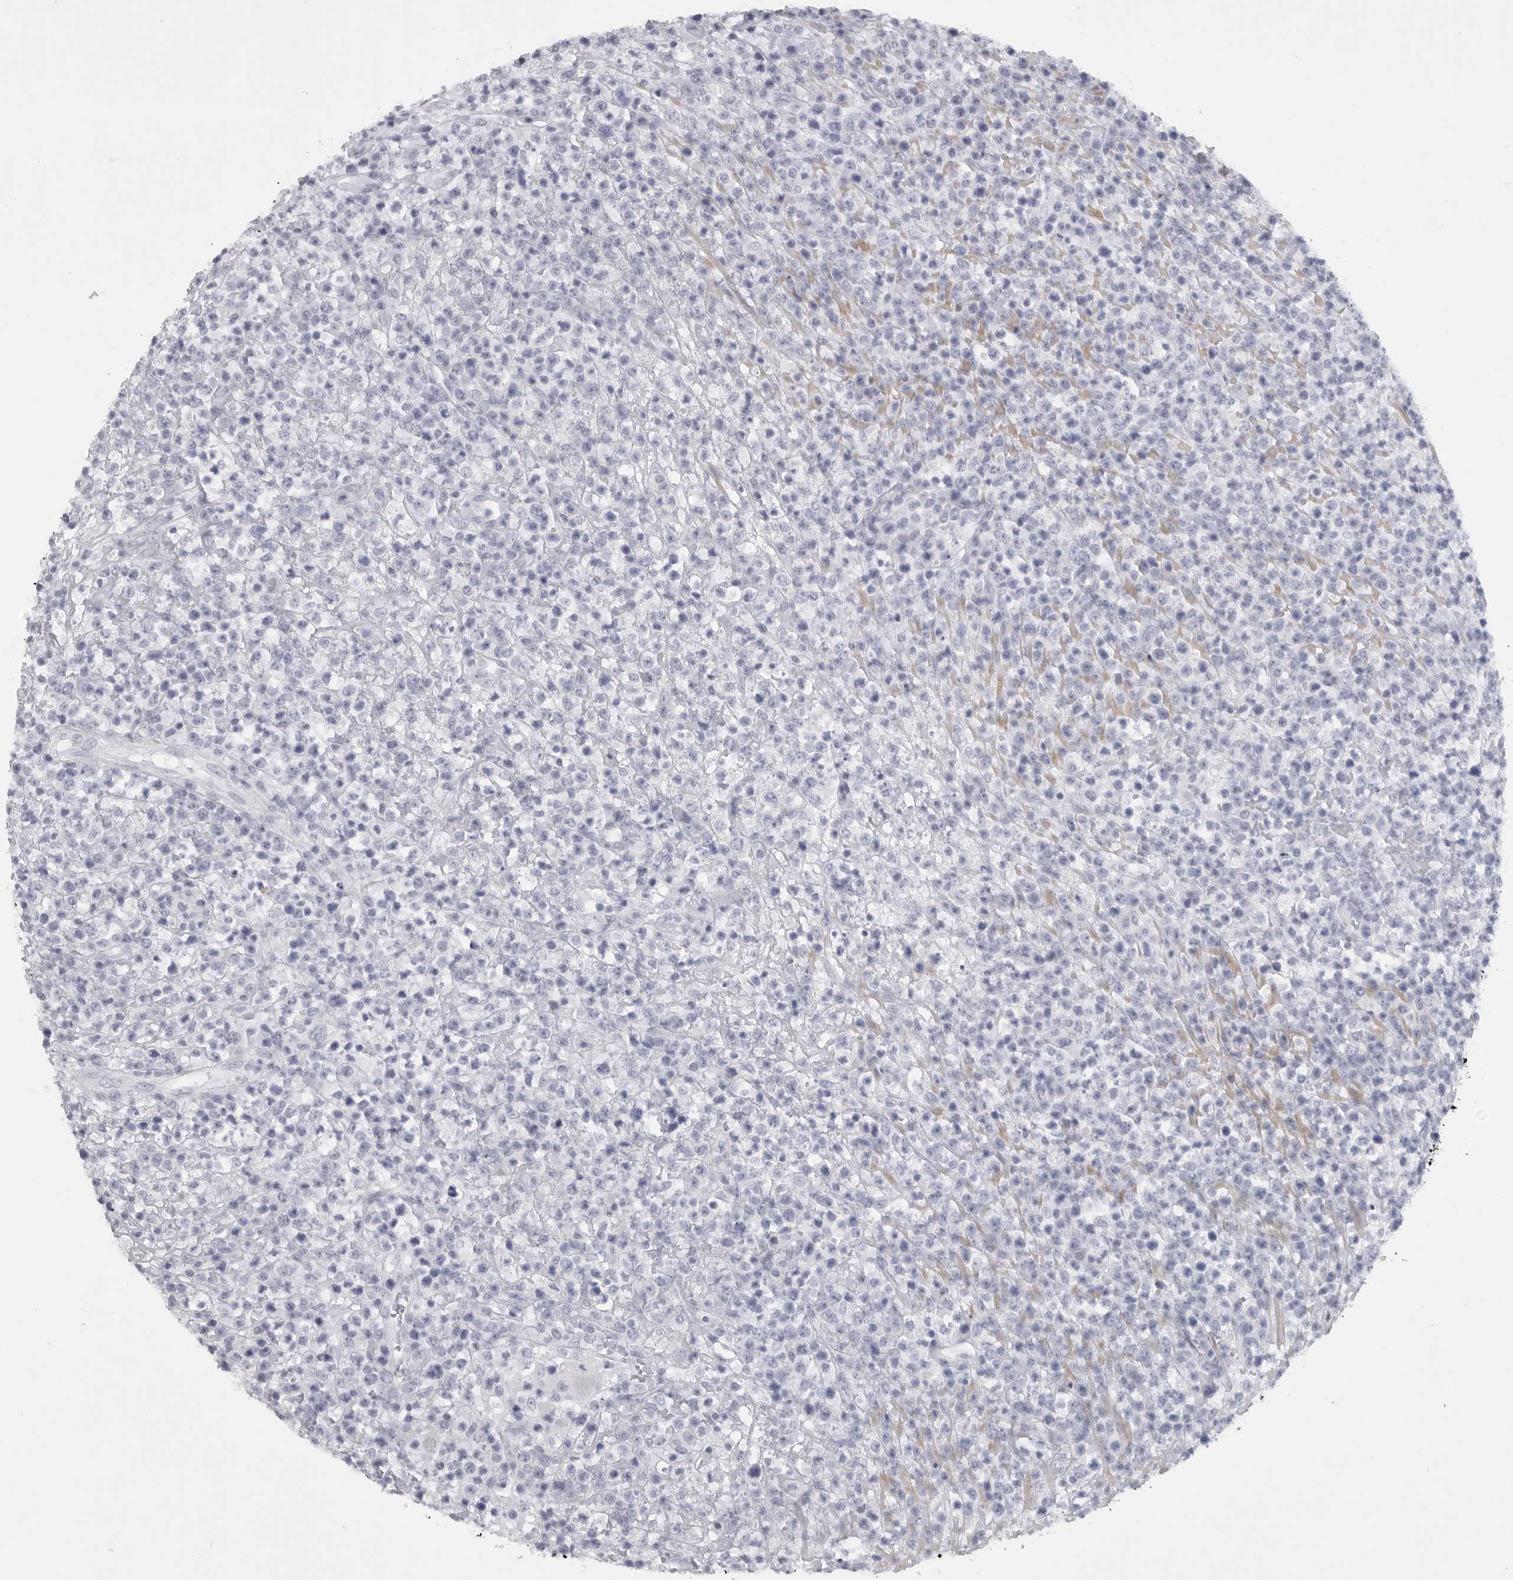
{"staining": {"intensity": "negative", "quantity": "none", "location": "none"}, "tissue": "lymphoma", "cell_type": "Tumor cells", "image_type": "cancer", "snomed": [{"axis": "morphology", "description": "Malignant lymphoma, non-Hodgkin's type, High grade"}, {"axis": "topography", "description": "Colon"}], "caption": "DAB immunohistochemical staining of human malignant lymphoma, non-Hodgkin's type (high-grade) exhibits no significant expression in tumor cells.", "gene": "TNR", "patient": {"sex": "female", "age": 53}}